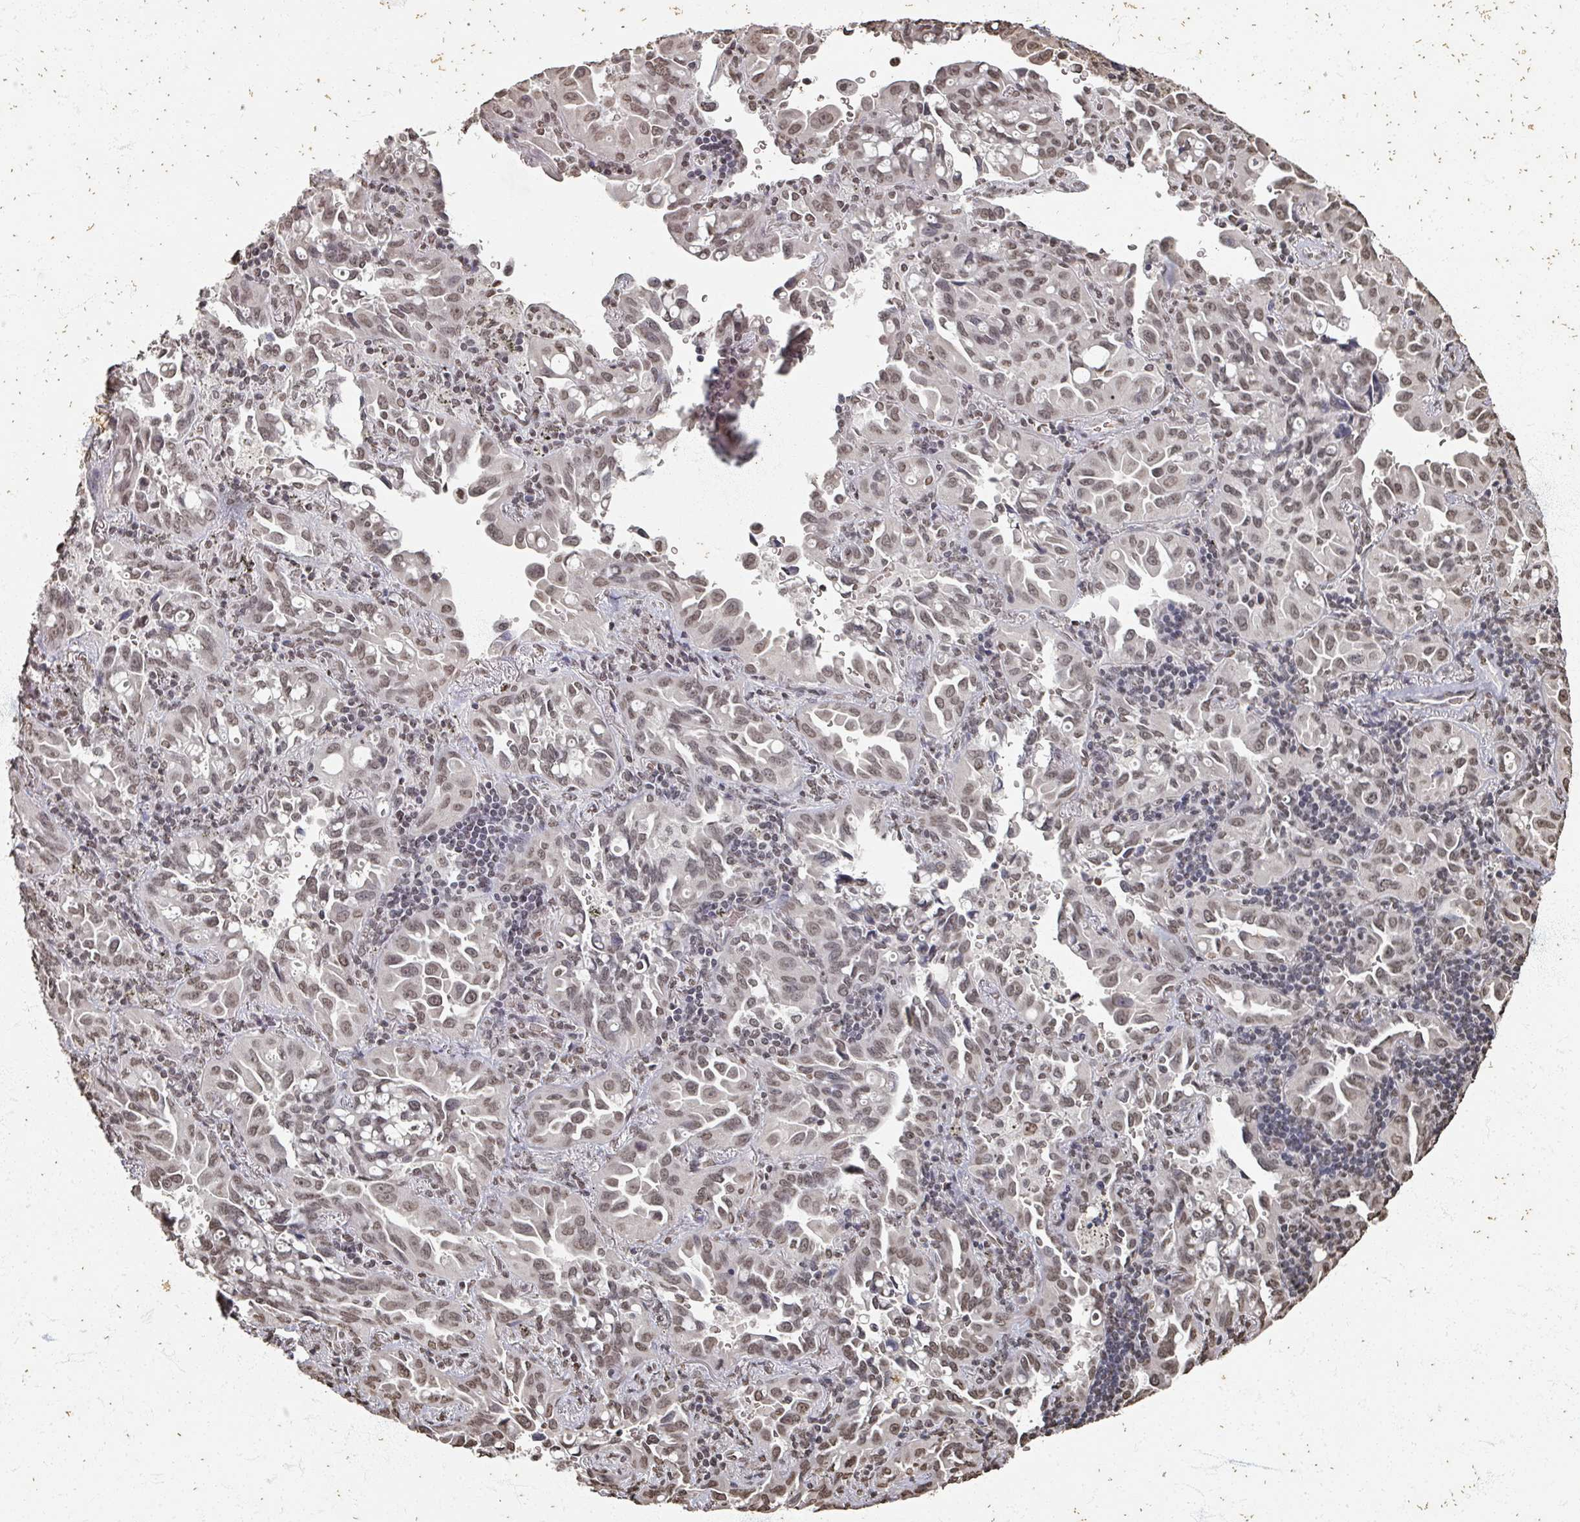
{"staining": {"intensity": "weak", "quantity": ">75%", "location": "nuclear"}, "tissue": "lung cancer", "cell_type": "Tumor cells", "image_type": "cancer", "snomed": [{"axis": "morphology", "description": "Adenocarcinoma, NOS"}, {"axis": "topography", "description": "Lung"}], "caption": "Lung cancer (adenocarcinoma) tissue displays weak nuclear expression in about >75% of tumor cells", "gene": "DCUN1D5", "patient": {"sex": "male", "age": 68}}